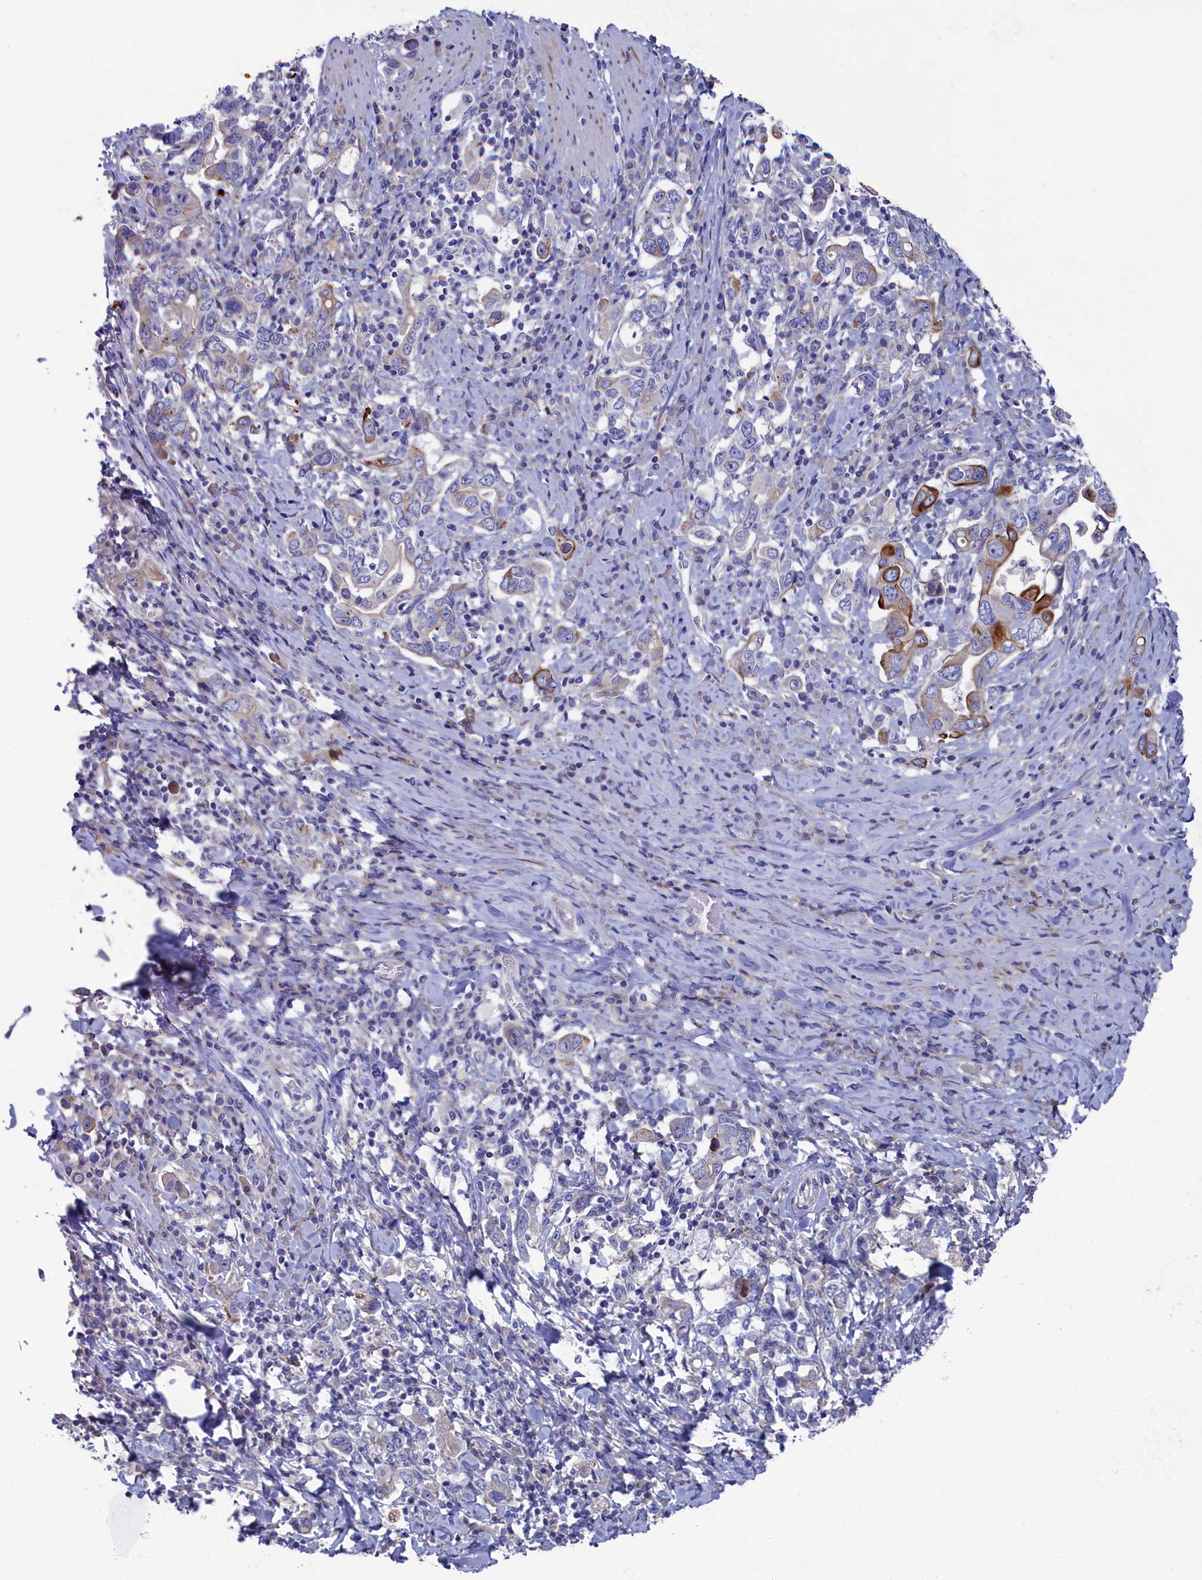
{"staining": {"intensity": "moderate", "quantity": "<25%", "location": "cytoplasmic/membranous"}, "tissue": "stomach cancer", "cell_type": "Tumor cells", "image_type": "cancer", "snomed": [{"axis": "morphology", "description": "Adenocarcinoma, NOS"}, {"axis": "topography", "description": "Stomach, upper"}, {"axis": "topography", "description": "Stomach"}], "caption": "Stomach adenocarcinoma stained for a protein (brown) demonstrates moderate cytoplasmic/membranous positive staining in about <25% of tumor cells.", "gene": "NUDT7", "patient": {"sex": "male", "age": 62}}